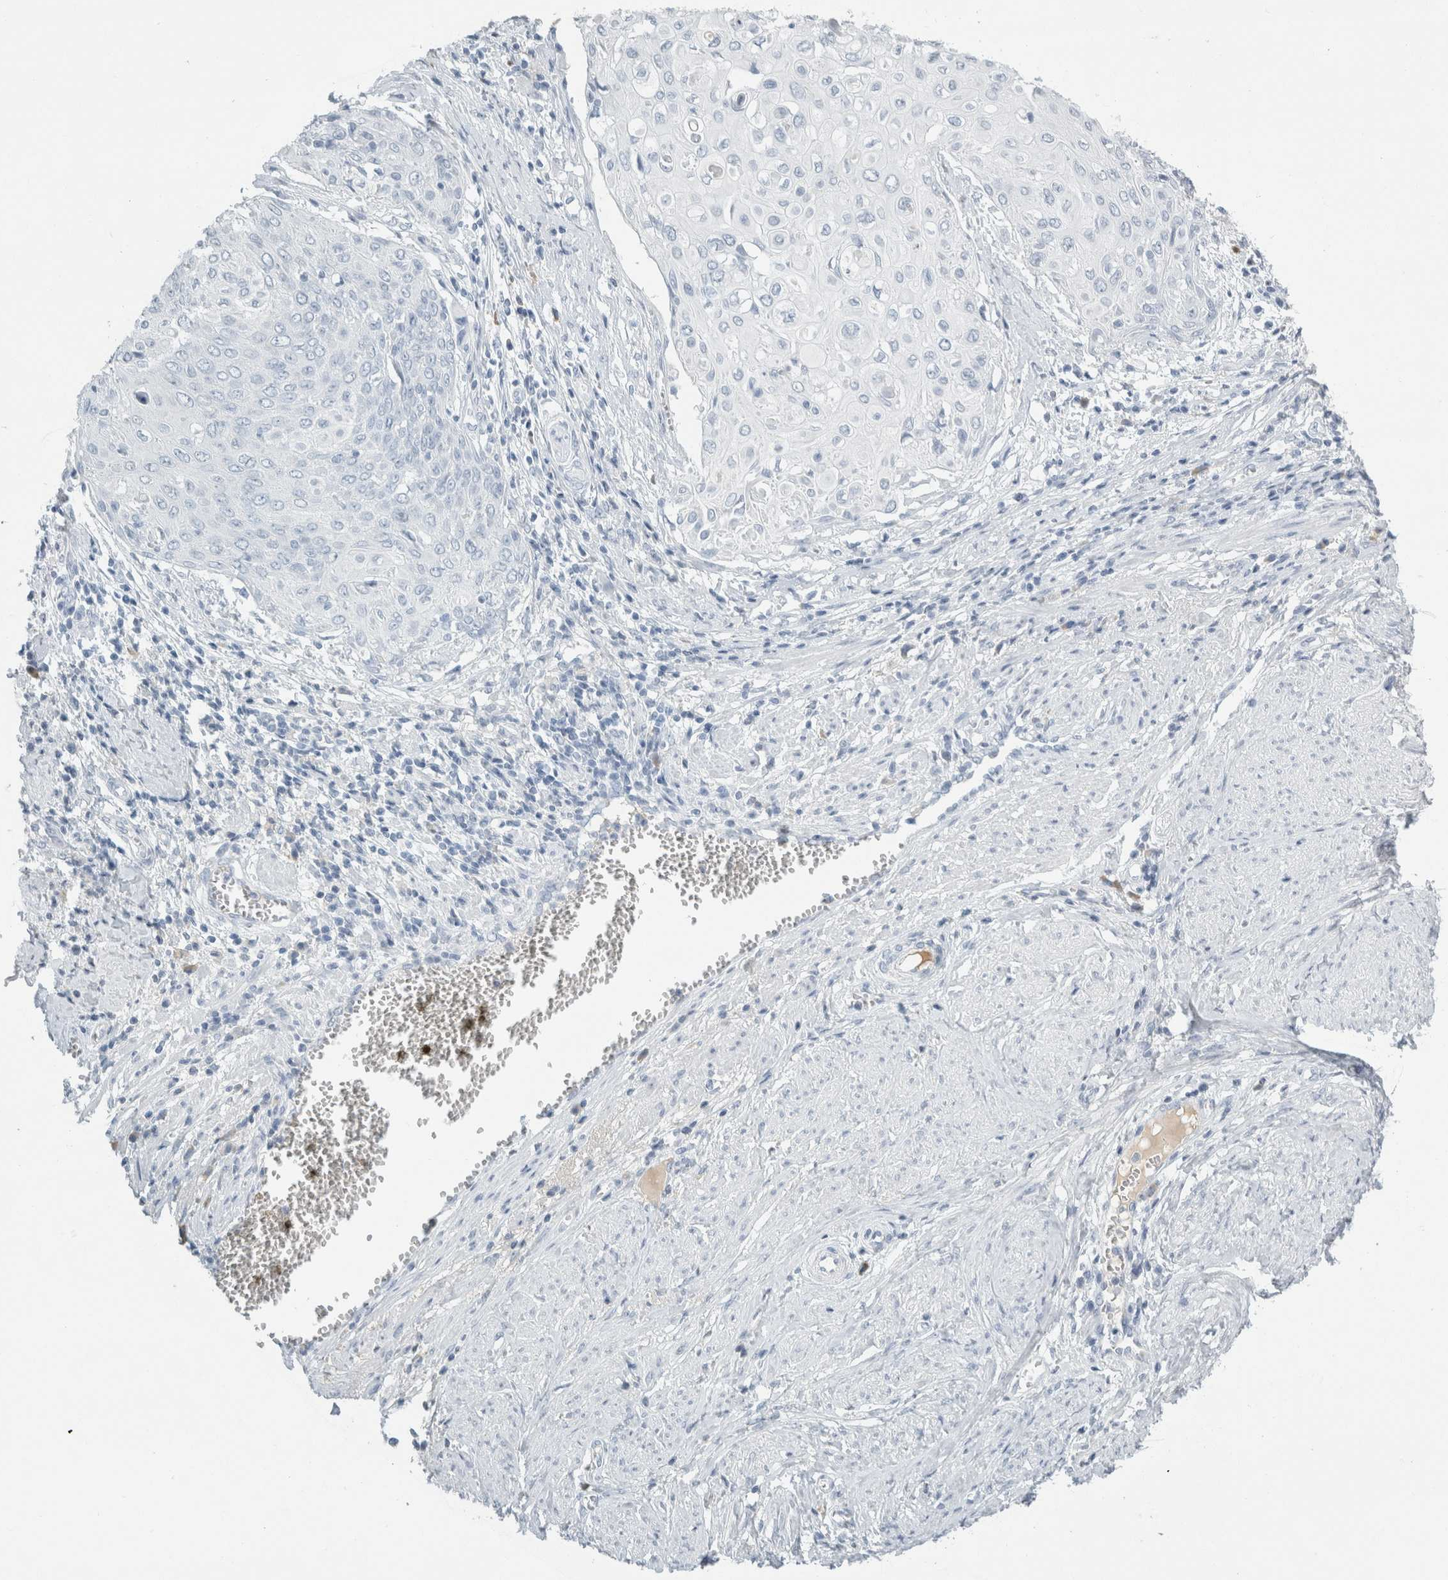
{"staining": {"intensity": "negative", "quantity": "none", "location": "none"}, "tissue": "cervical cancer", "cell_type": "Tumor cells", "image_type": "cancer", "snomed": [{"axis": "morphology", "description": "Squamous cell carcinoma, NOS"}, {"axis": "topography", "description": "Cervix"}], "caption": "Tumor cells show no significant protein staining in cervical cancer.", "gene": "TSPAN8", "patient": {"sex": "female", "age": 39}}